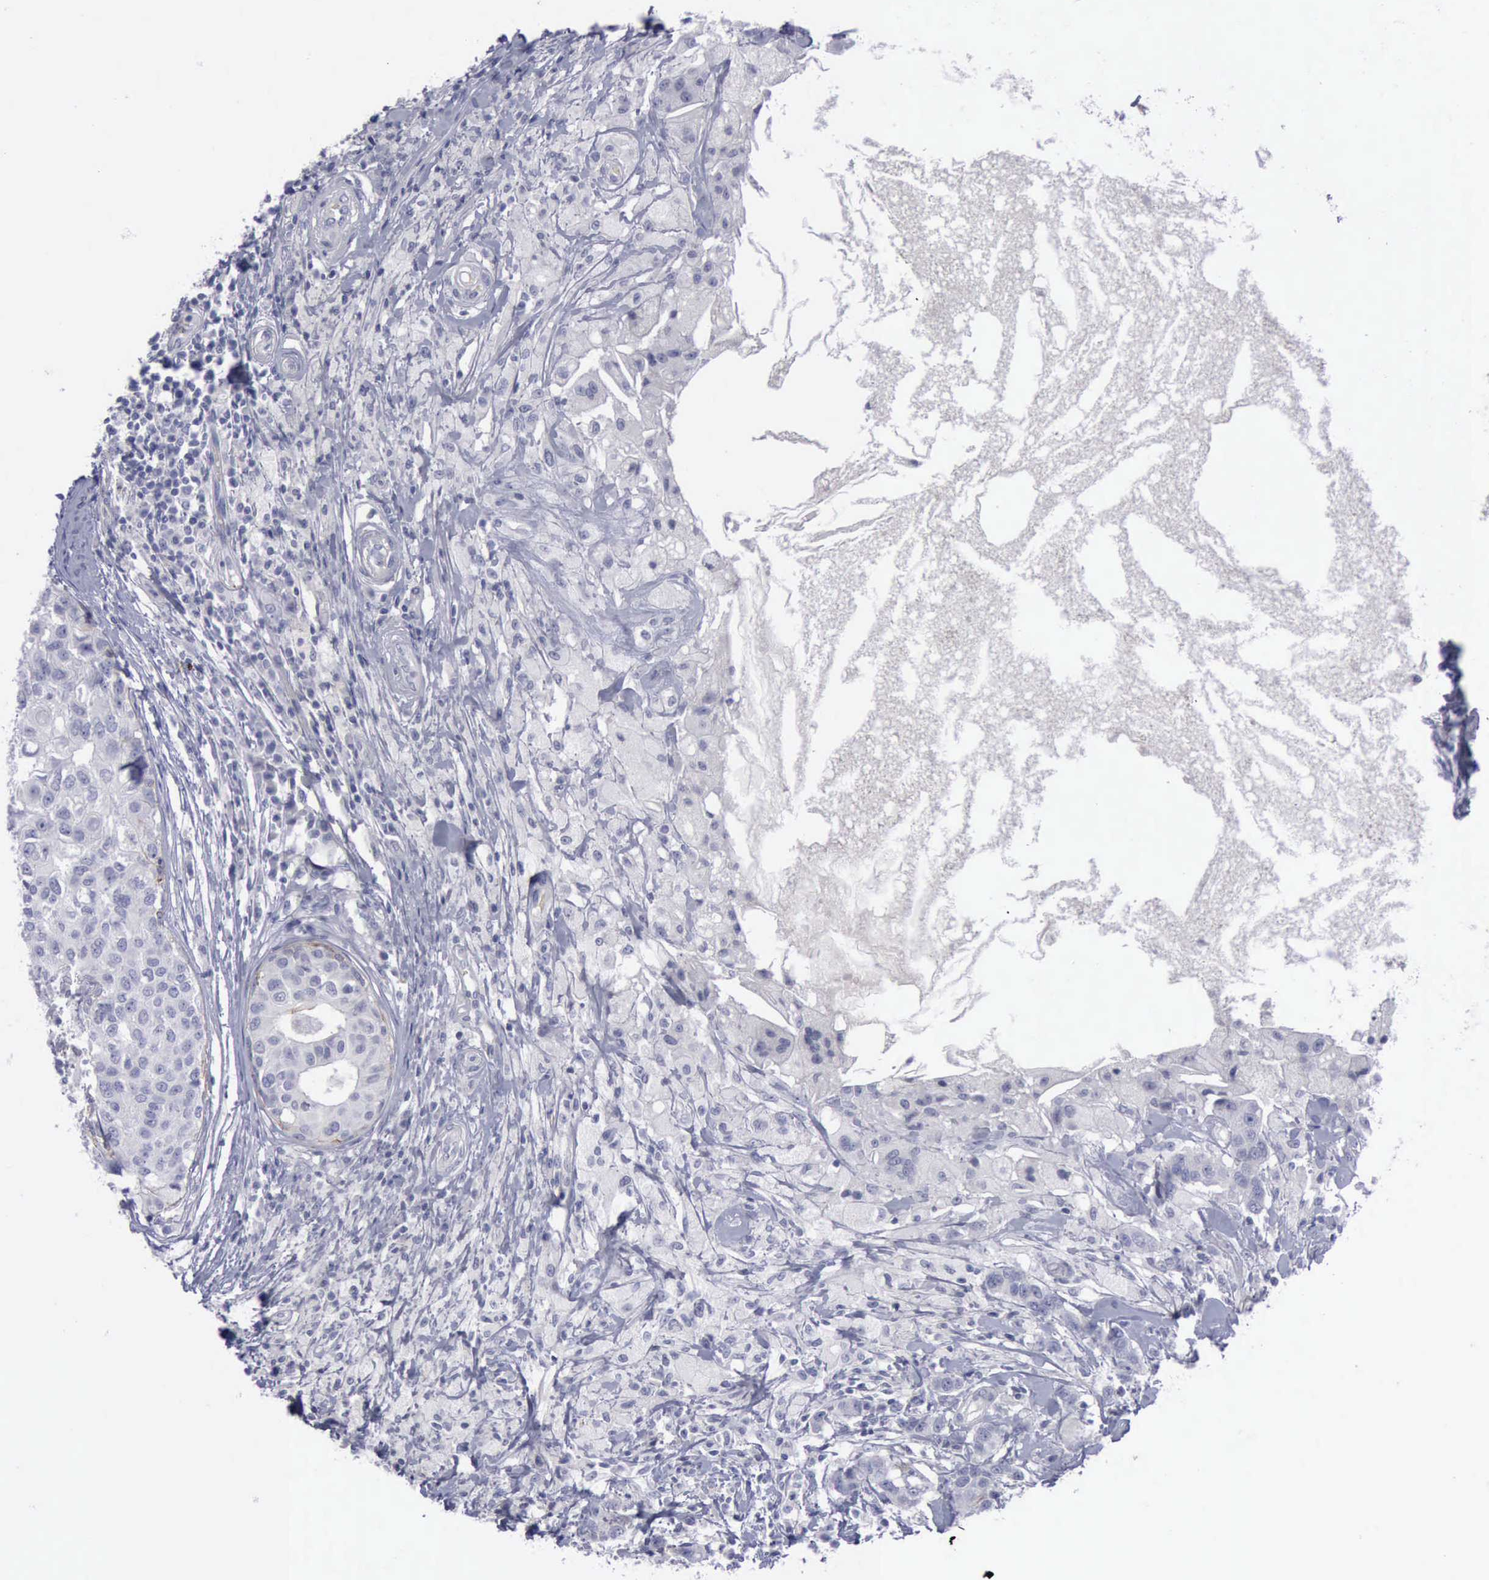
{"staining": {"intensity": "weak", "quantity": "<25%", "location": "cytoplasmic/membranous"}, "tissue": "breast cancer", "cell_type": "Tumor cells", "image_type": "cancer", "snomed": [{"axis": "morphology", "description": "Duct carcinoma"}, {"axis": "topography", "description": "Breast"}], "caption": "Image shows no protein staining in tumor cells of intraductal carcinoma (breast) tissue.", "gene": "CDH2", "patient": {"sex": "female", "age": 27}}